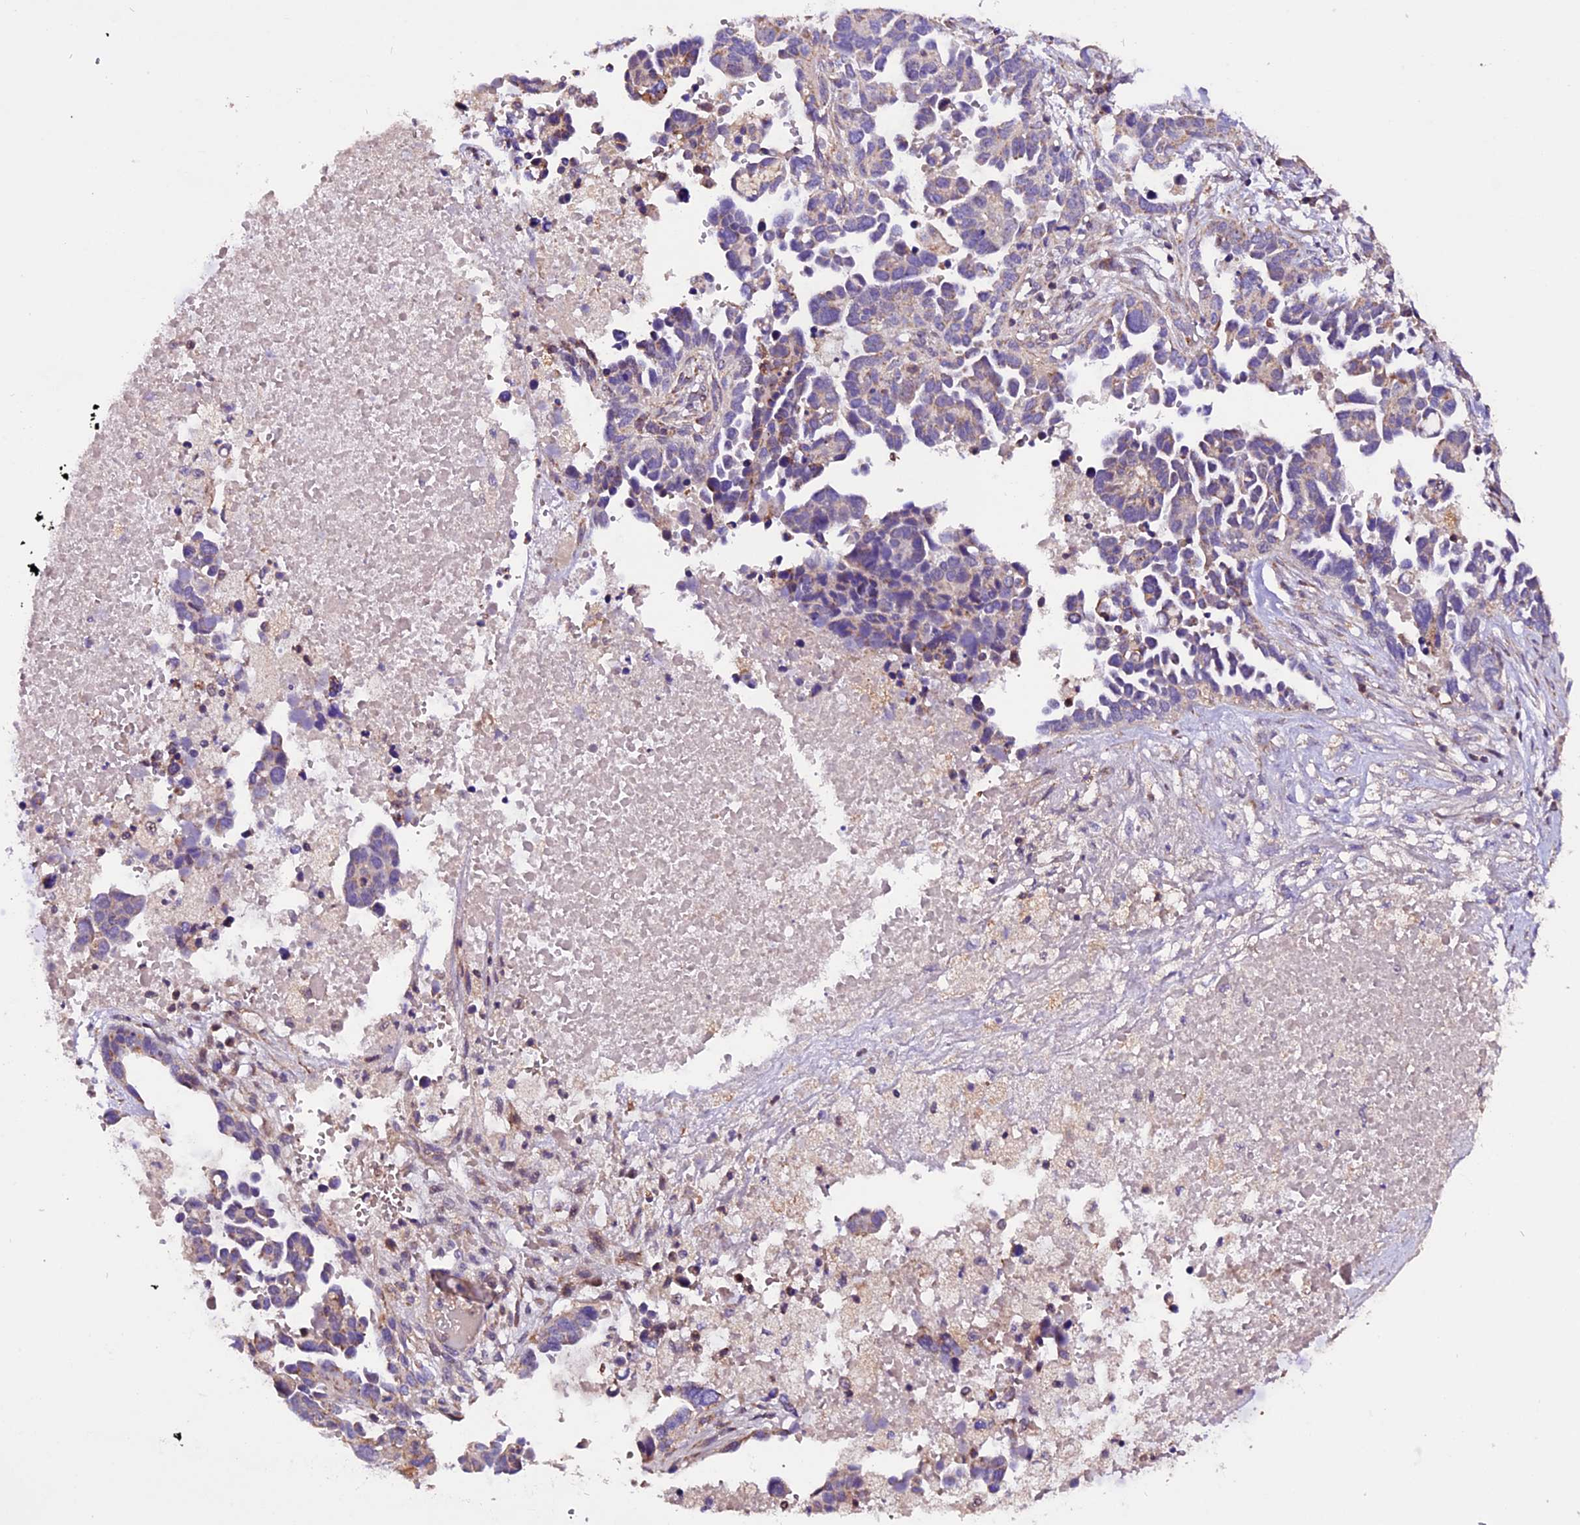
{"staining": {"intensity": "negative", "quantity": "none", "location": "none"}, "tissue": "ovarian cancer", "cell_type": "Tumor cells", "image_type": "cancer", "snomed": [{"axis": "morphology", "description": "Cystadenocarcinoma, serous, NOS"}, {"axis": "topography", "description": "Ovary"}], "caption": "Immunohistochemical staining of ovarian cancer (serous cystadenocarcinoma) exhibits no significant expression in tumor cells.", "gene": "DDX28", "patient": {"sex": "female", "age": 54}}